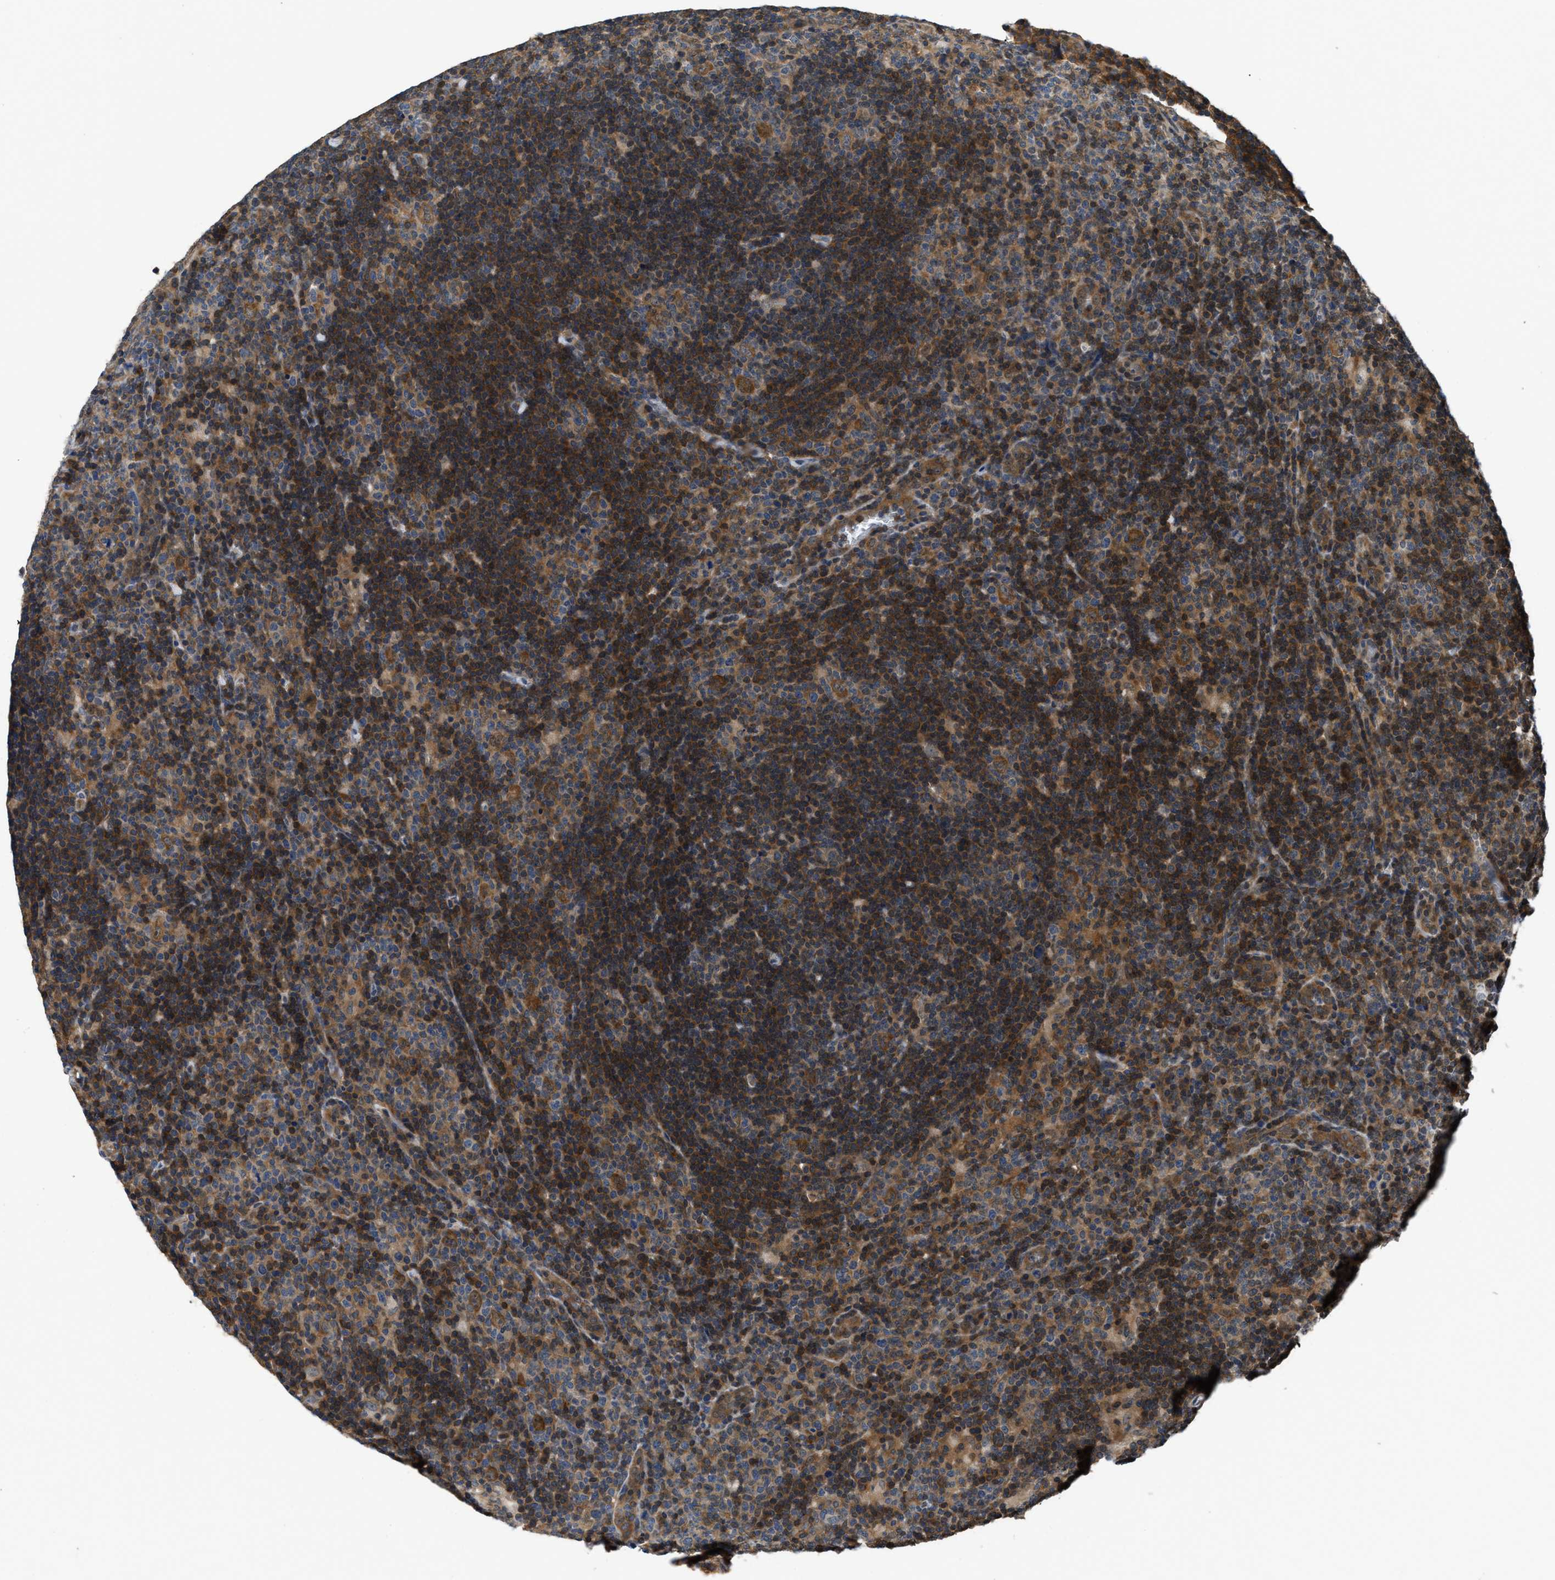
{"staining": {"intensity": "moderate", "quantity": "25%-75%", "location": "cytoplasmic/membranous"}, "tissue": "lymphoma", "cell_type": "Tumor cells", "image_type": "cancer", "snomed": [{"axis": "morphology", "description": "Hodgkin's disease, NOS"}, {"axis": "topography", "description": "Lymph node"}], "caption": "Lymphoma tissue reveals moderate cytoplasmic/membranous expression in about 25%-75% of tumor cells", "gene": "TES", "patient": {"sex": "female", "age": 57}}